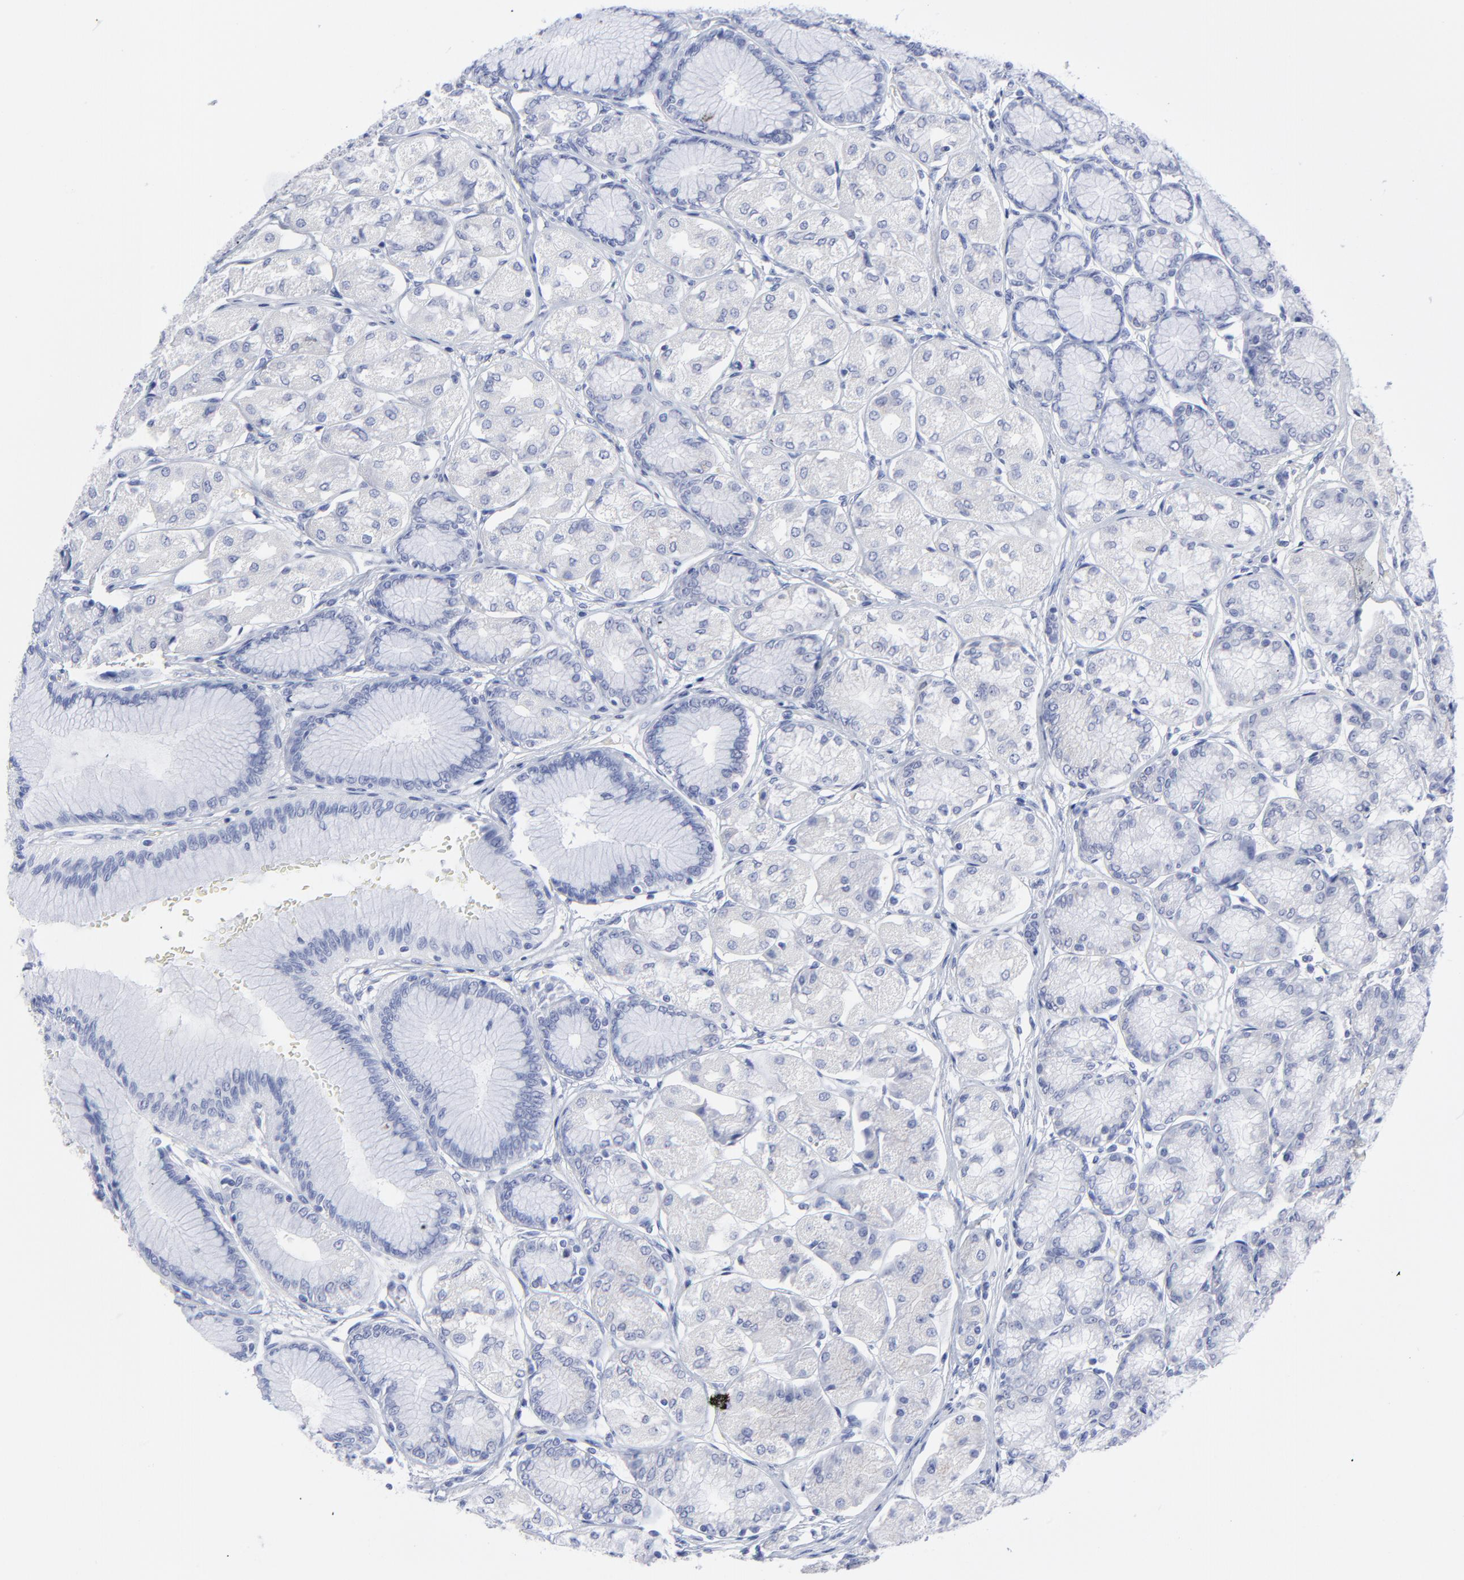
{"staining": {"intensity": "negative", "quantity": "none", "location": "none"}, "tissue": "stomach", "cell_type": "Glandular cells", "image_type": "normal", "snomed": [{"axis": "morphology", "description": "Normal tissue, NOS"}, {"axis": "morphology", "description": "Adenocarcinoma, NOS"}, {"axis": "topography", "description": "Stomach"}, {"axis": "topography", "description": "Stomach, lower"}], "caption": "The micrograph displays no staining of glandular cells in benign stomach. (Immunohistochemistry (ihc), brightfield microscopy, high magnification).", "gene": "CNTN3", "patient": {"sex": "female", "age": 65}}